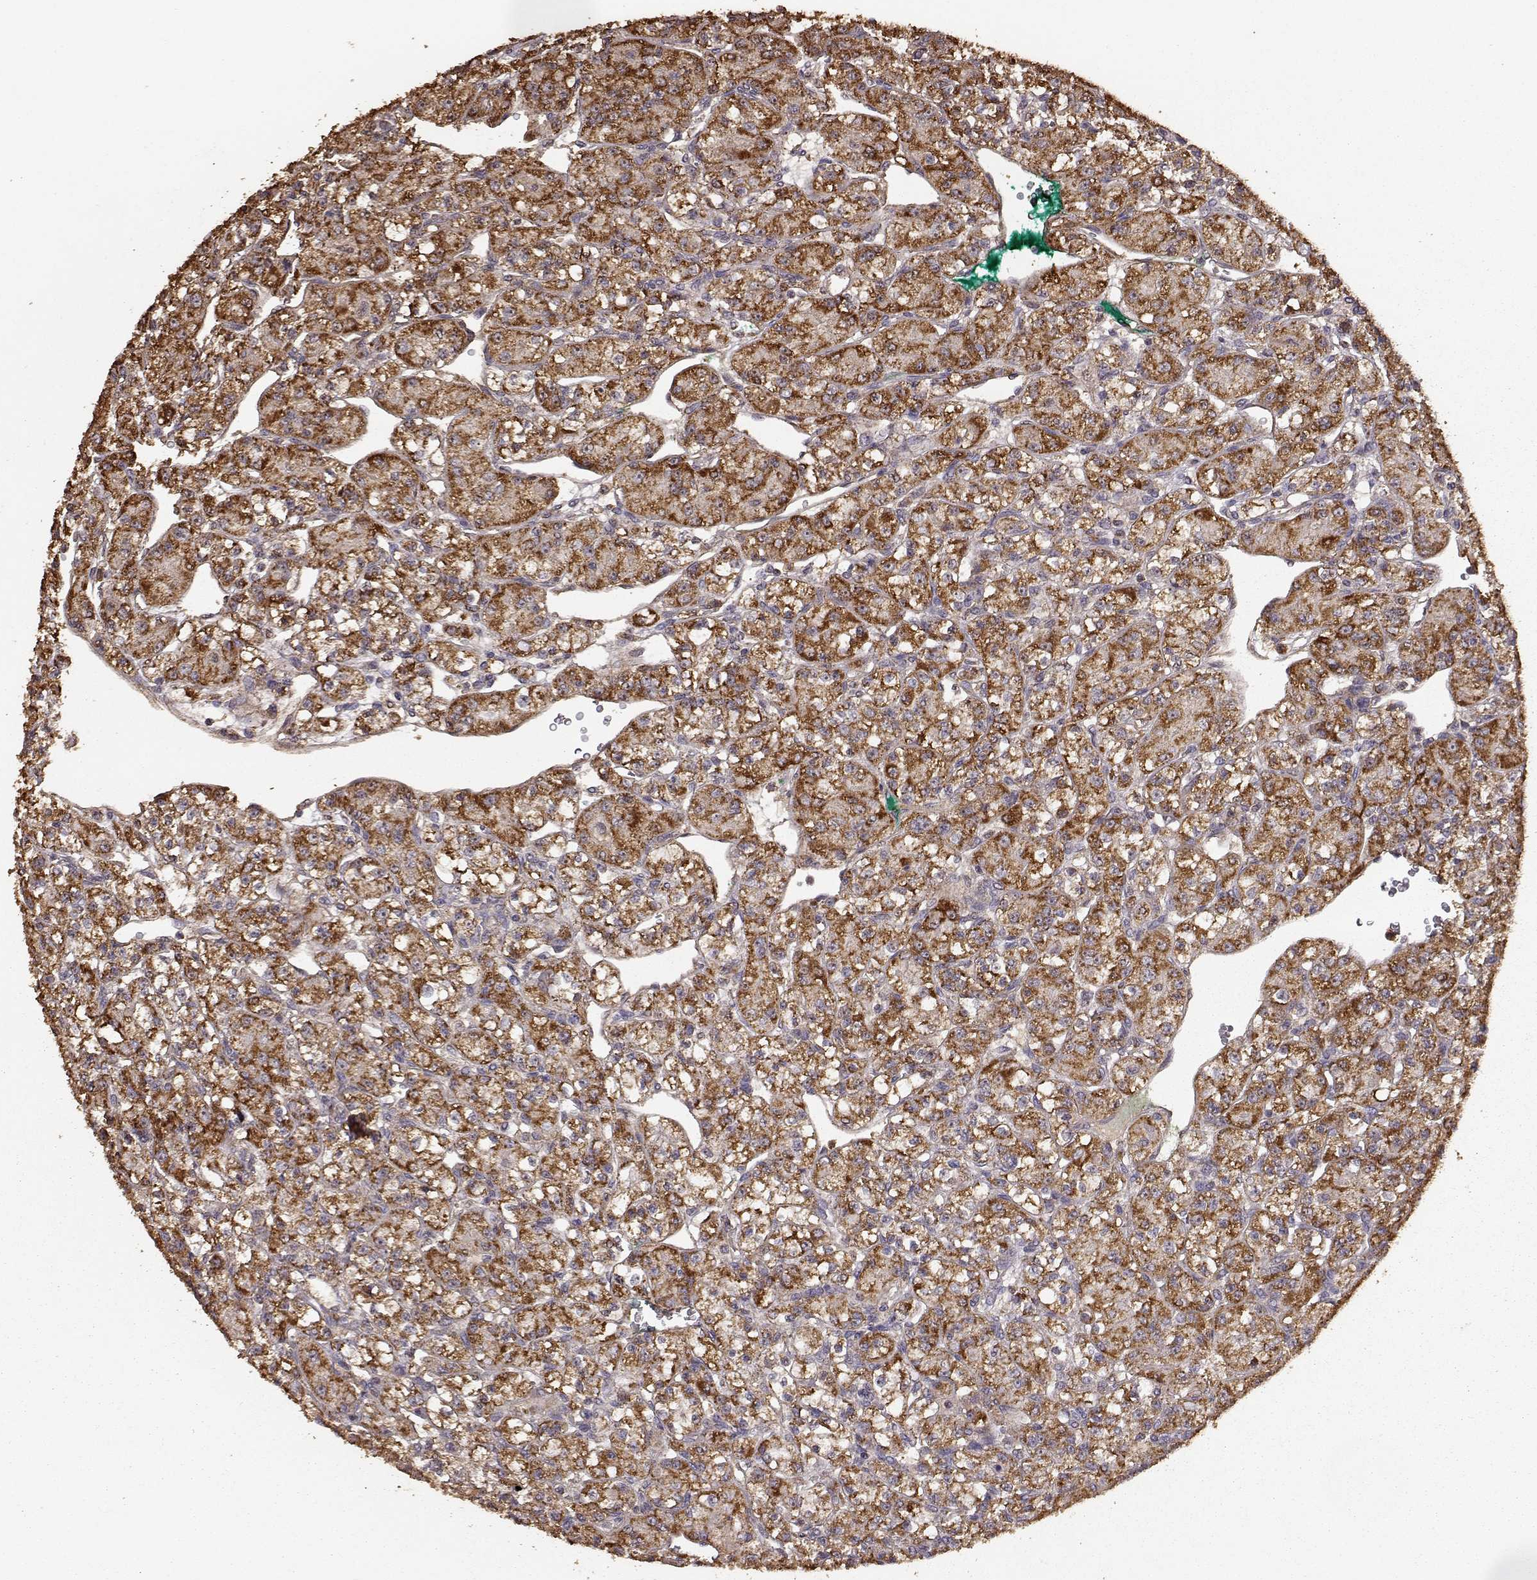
{"staining": {"intensity": "strong", "quantity": ">75%", "location": "cytoplasmic/membranous"}, "tissue": "renal cancer", "cell_type": "Tumor cells", "image_type": "cancer", "snomed": [{"axis": "morphology", "description": "Adenocarcinoma, NOS"}, {"axis": "topography", "description": "Kidney"}], "caption": "Protein expression analysis of renal cancer demonstrates strong cytoplasmic/membranous staining in about >75% of tumor cells.", "gene": "PTGES2", "patient": {"sex": "female", "age": 70}}